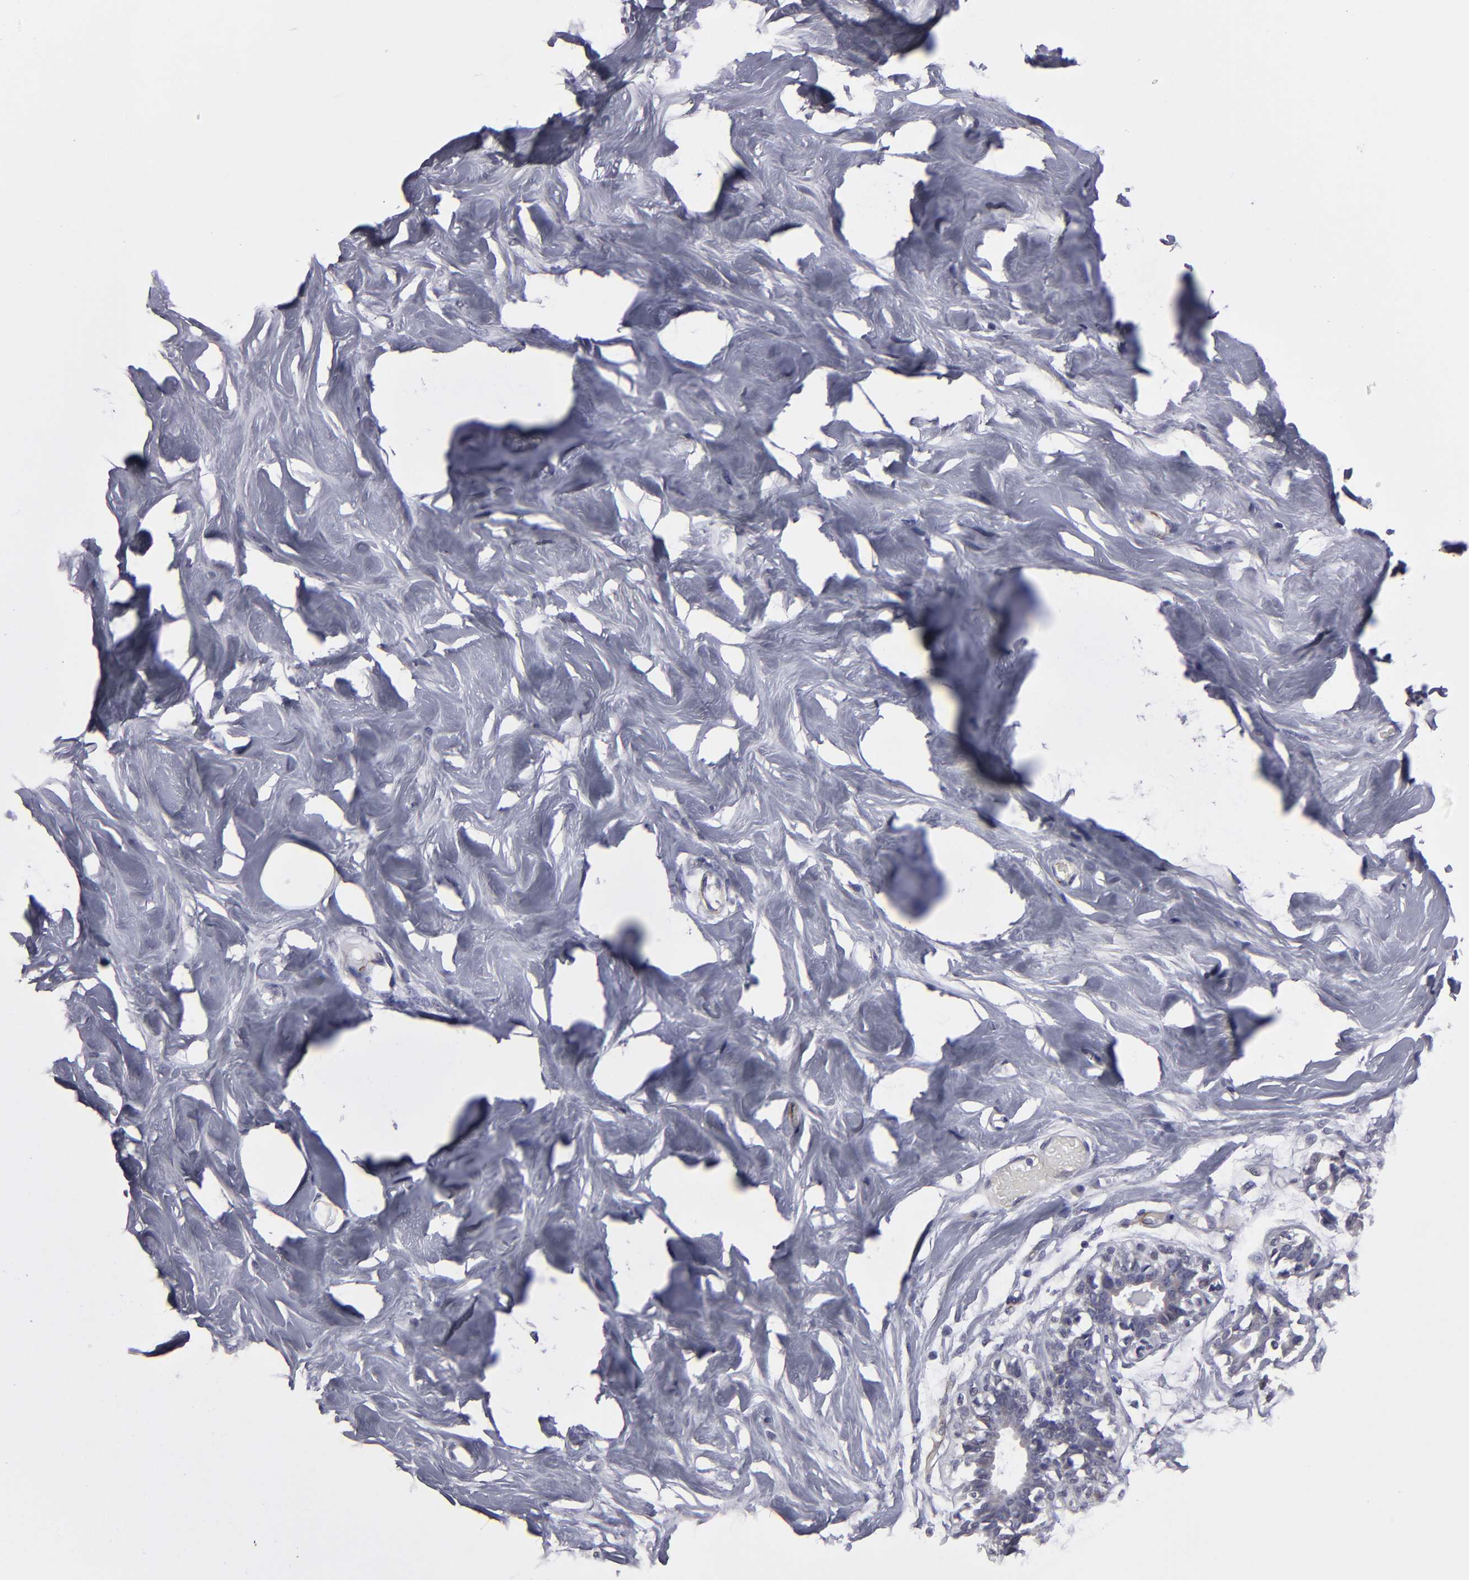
{"staining": {"intensity": "negative", "quantity": "none", "location": "none"}, "tissue": "breast", "cell_type": "Glandular cells", "image_type": "normal", "snomed": [{"axis": "morphology", "description": "Normal tissue, NOS"}, {"axis": "topography", "description": "Breast"}, {"axis": "topography", "description": "Soft tissue"}], "caption": "An immunohistochemistry image of benign breast is shown. There is no staining in glandular cells of breast.", "gene": "ZNF175", "patient": {"sex": "female", "age": 25}}